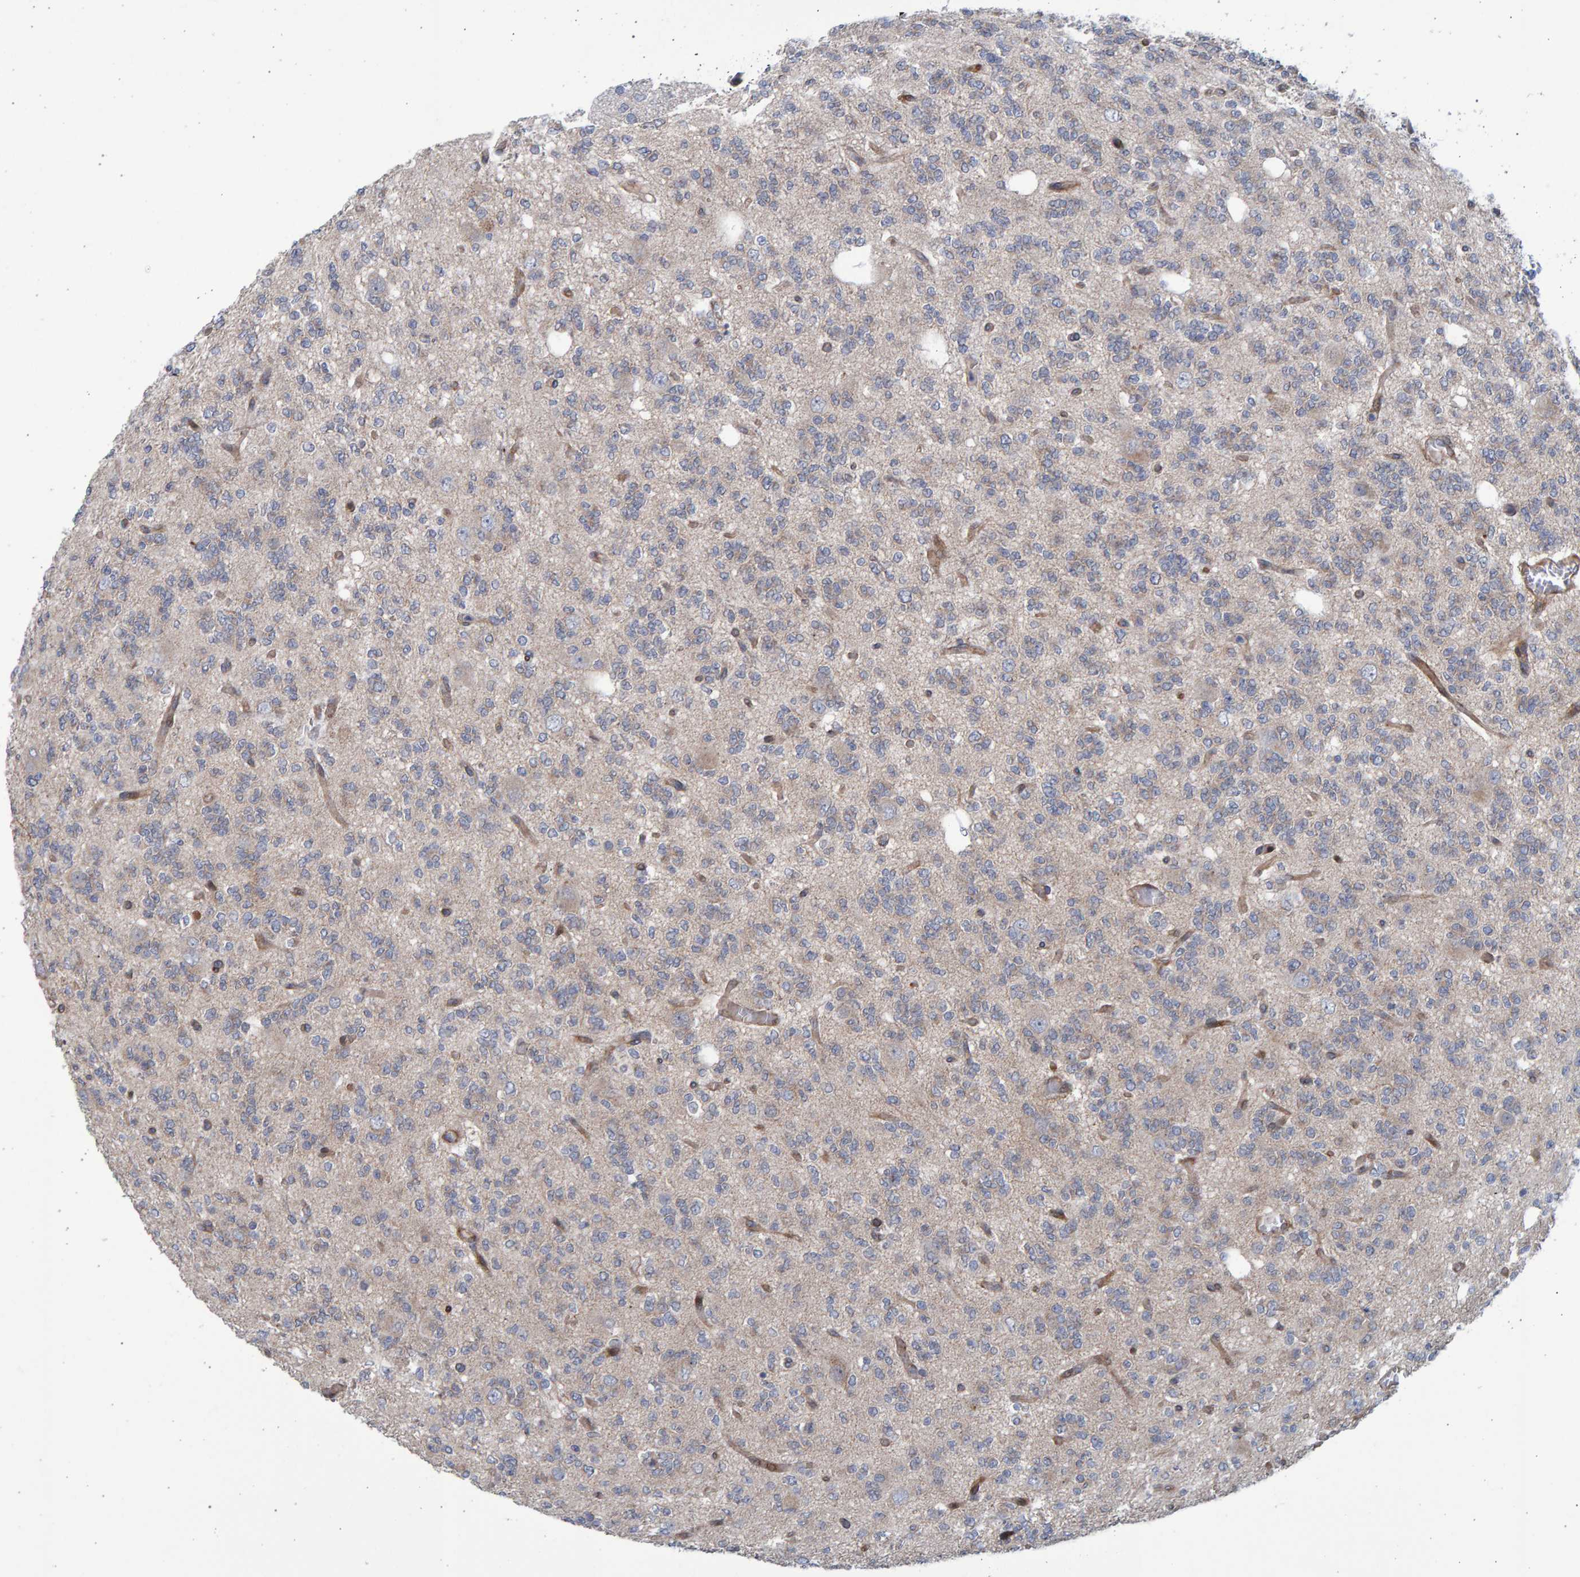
{"staining": {"intensity": "negative", "quantity": "none", "location": "none"}, "tissue": "glioma", "cell_type": "Tumor cells", "image_type": "cancer", "snomed": [{"axis": "morphology", "description": "Glioma, malignant, Low grade"}, {"axis": "topography", "description": "Brain"}], "caption": "Tumor cells show no significant positivity in malignant low-grade glioma.", "gene": "LRBA", "patient": {"sex": "male", "age": 38}}